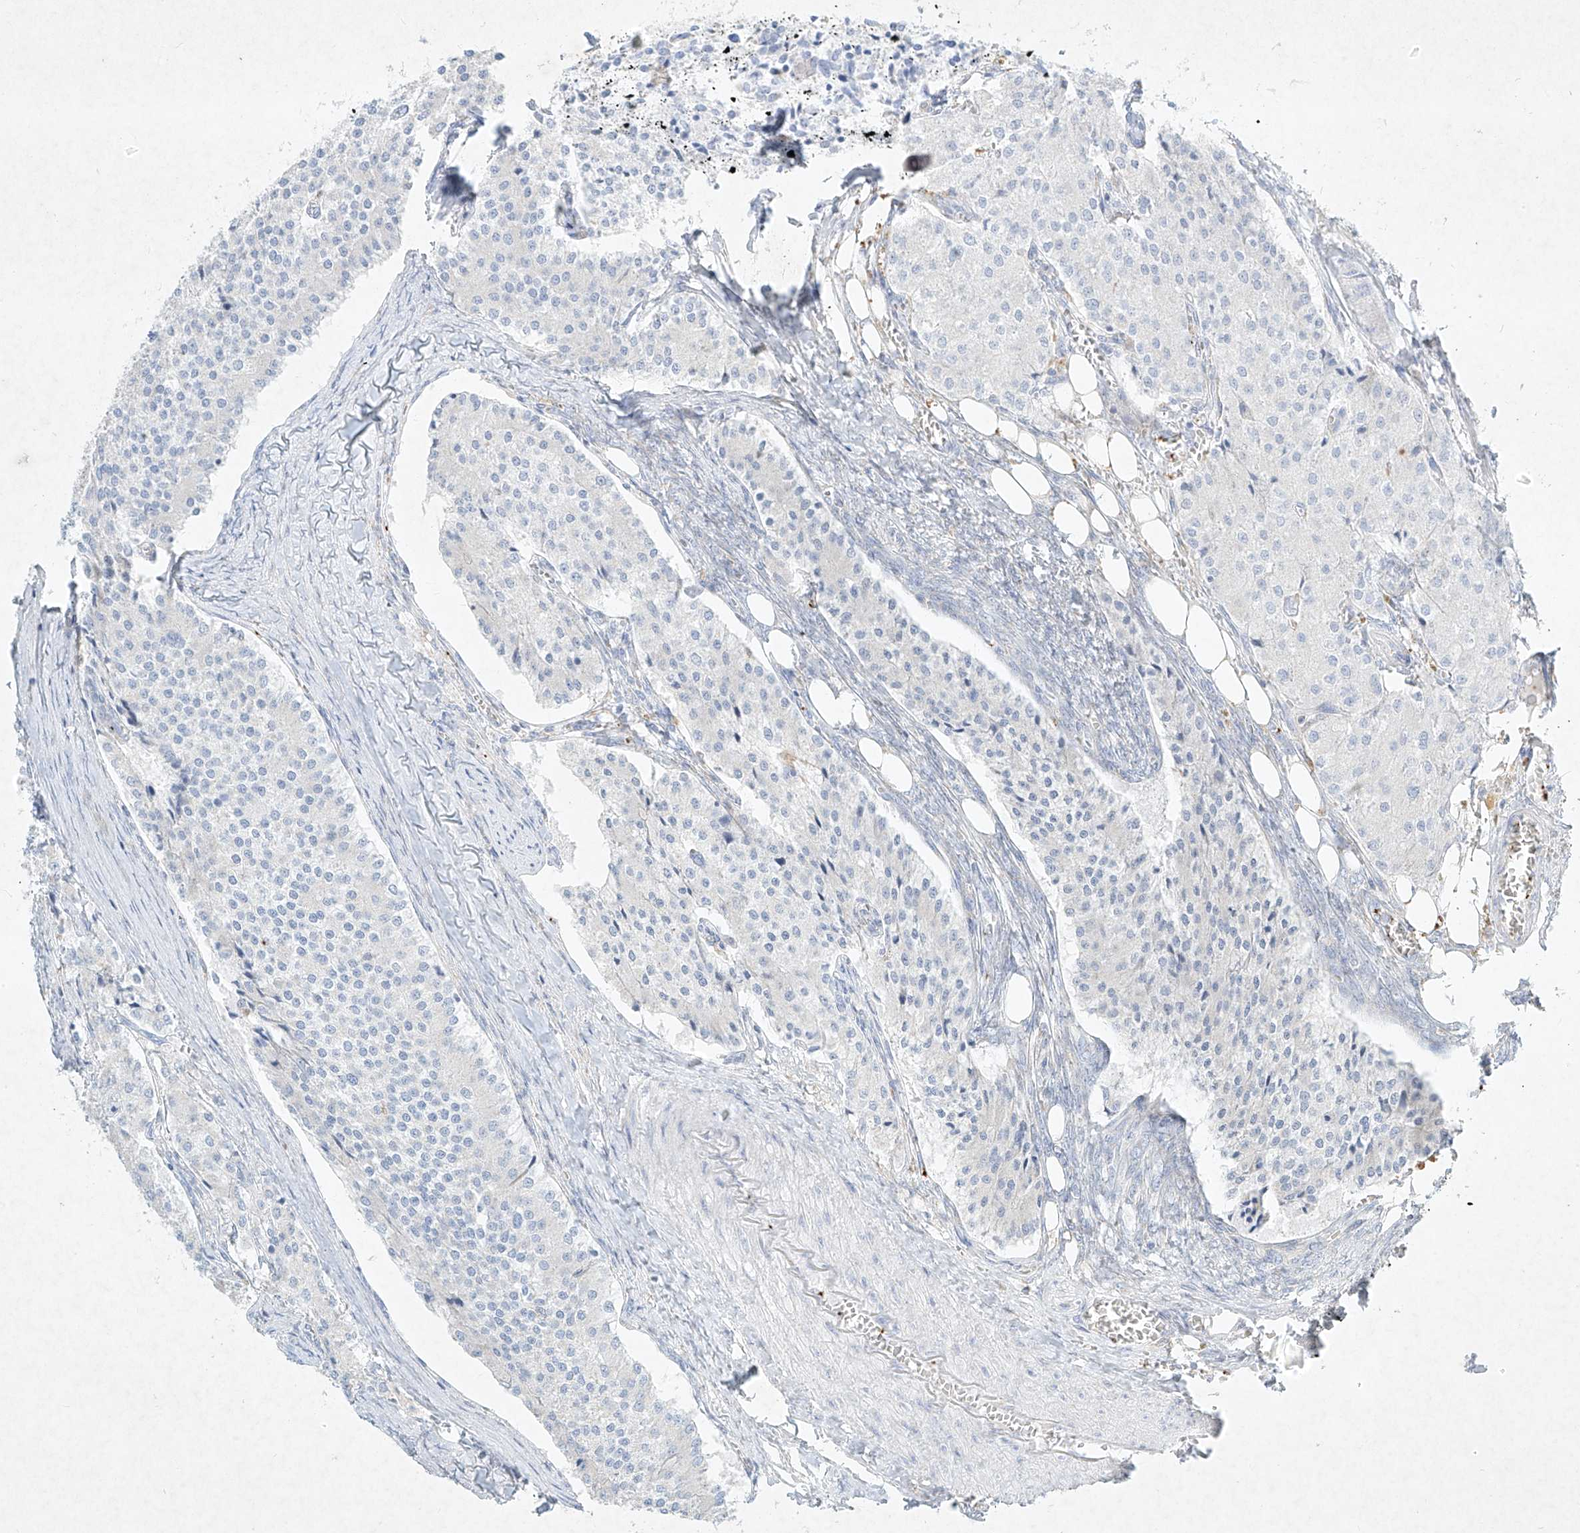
{"staining": {"intensity": "negative", "quantity": "none", "location": "none"}, "tissue": "carcinoid", "cell_type": "Tumor cells", "image_type": "cancer", "snomed": [{"axis": "morphology", "description": "Carcinoid, malignant, NOS"}, {"axis": "topography", "description": "Colon"}], "caption": "An immunohistochemistry (IHC) photomicrograph of carcinoid is shown. There is no staining in tumor cells of carcinoid.", "gene": "PLEK", "patient": {"sex": "female", "age": 52}}